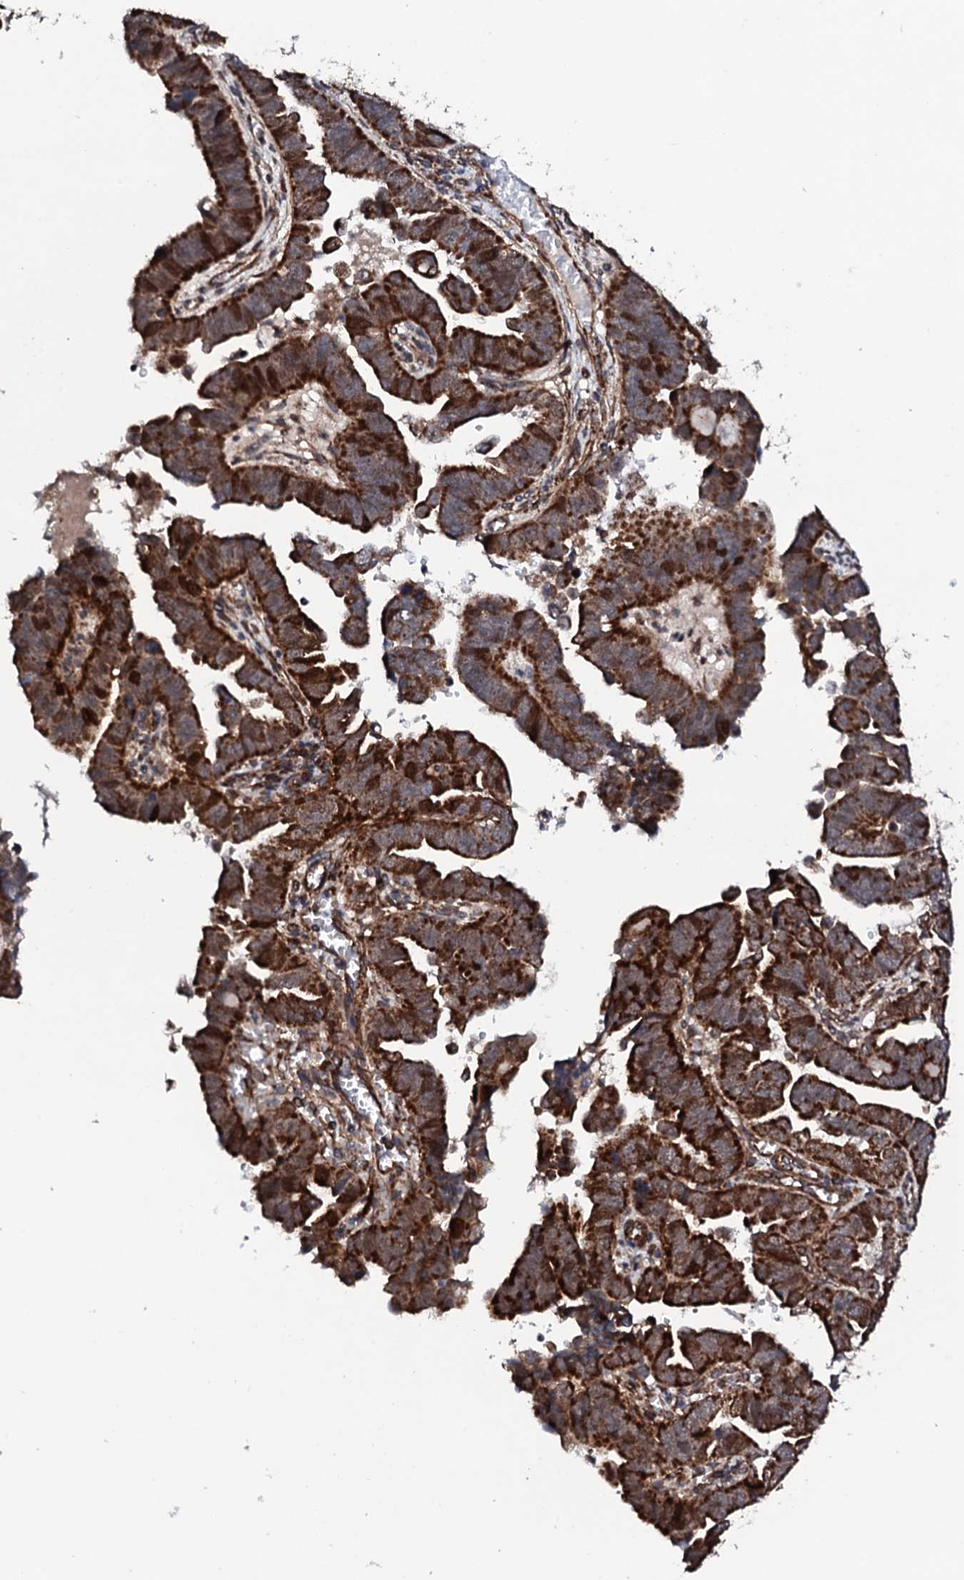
{"staining": {"intensity": "strong", "quantity": ">75%", "location": "cytoplasmic/membranous"}, "tissue": "endometrial cancer", "cell_type": "Tumor cells", "image_type": "cancer", "snomed": [{"axis": "morphology", "description": "Adenocarcinoma, NOS"}, {"axis": "topography", "description": "Endometrium"}], "caption": "Adenocarcinoma (endometrial) stained for a protein exhibits strong cytoplasmic/membranous positivity in tumor cells.", "gene": "MTIF3", "patient": {"sex": "female", "age": 75}}